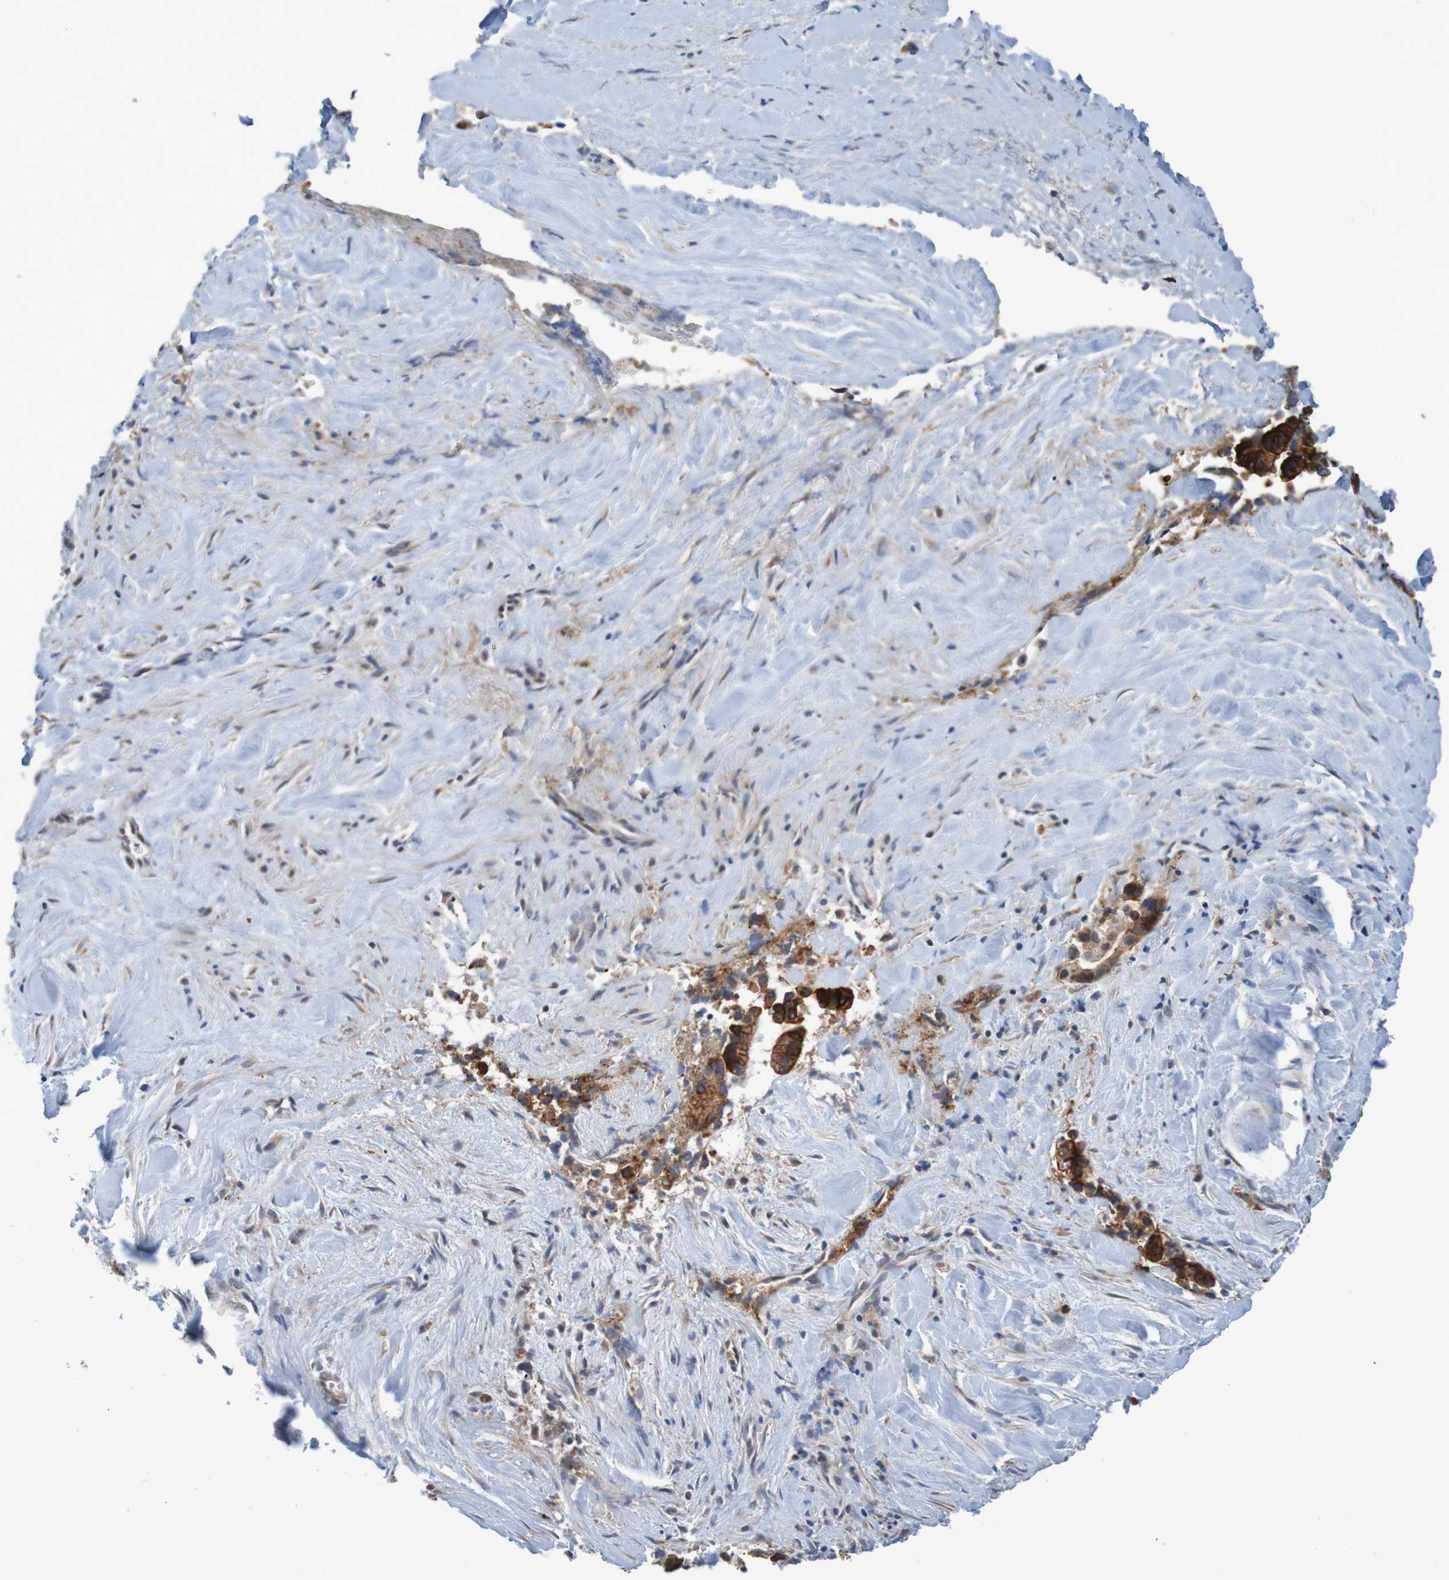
{"staining": {"intensity": "strong", "quantity": ">75%", "location": "cytoplasmic/membranous"}, "tissue": "liver cancer", "cell_type": "Tumor cells", "image_type": "cancer", "snomed": [{"axis": "morphology", "description": "Cholangiocarcinoma"}, {"axis": "topography", "description": "Liver"}], "caption": "The histopathology image exhibits a brown stain indicating the presence of a protein in the cytoplasmic/membranous of tumor cells in liver cancer (cholangiocarcinoma). Using DAB (brown) and hematoxylin (blue) stains, captured at high magnification using brightfield microscopy.", "gene": "CLDN18", "patient": {"sex": "female", "age": 55}}